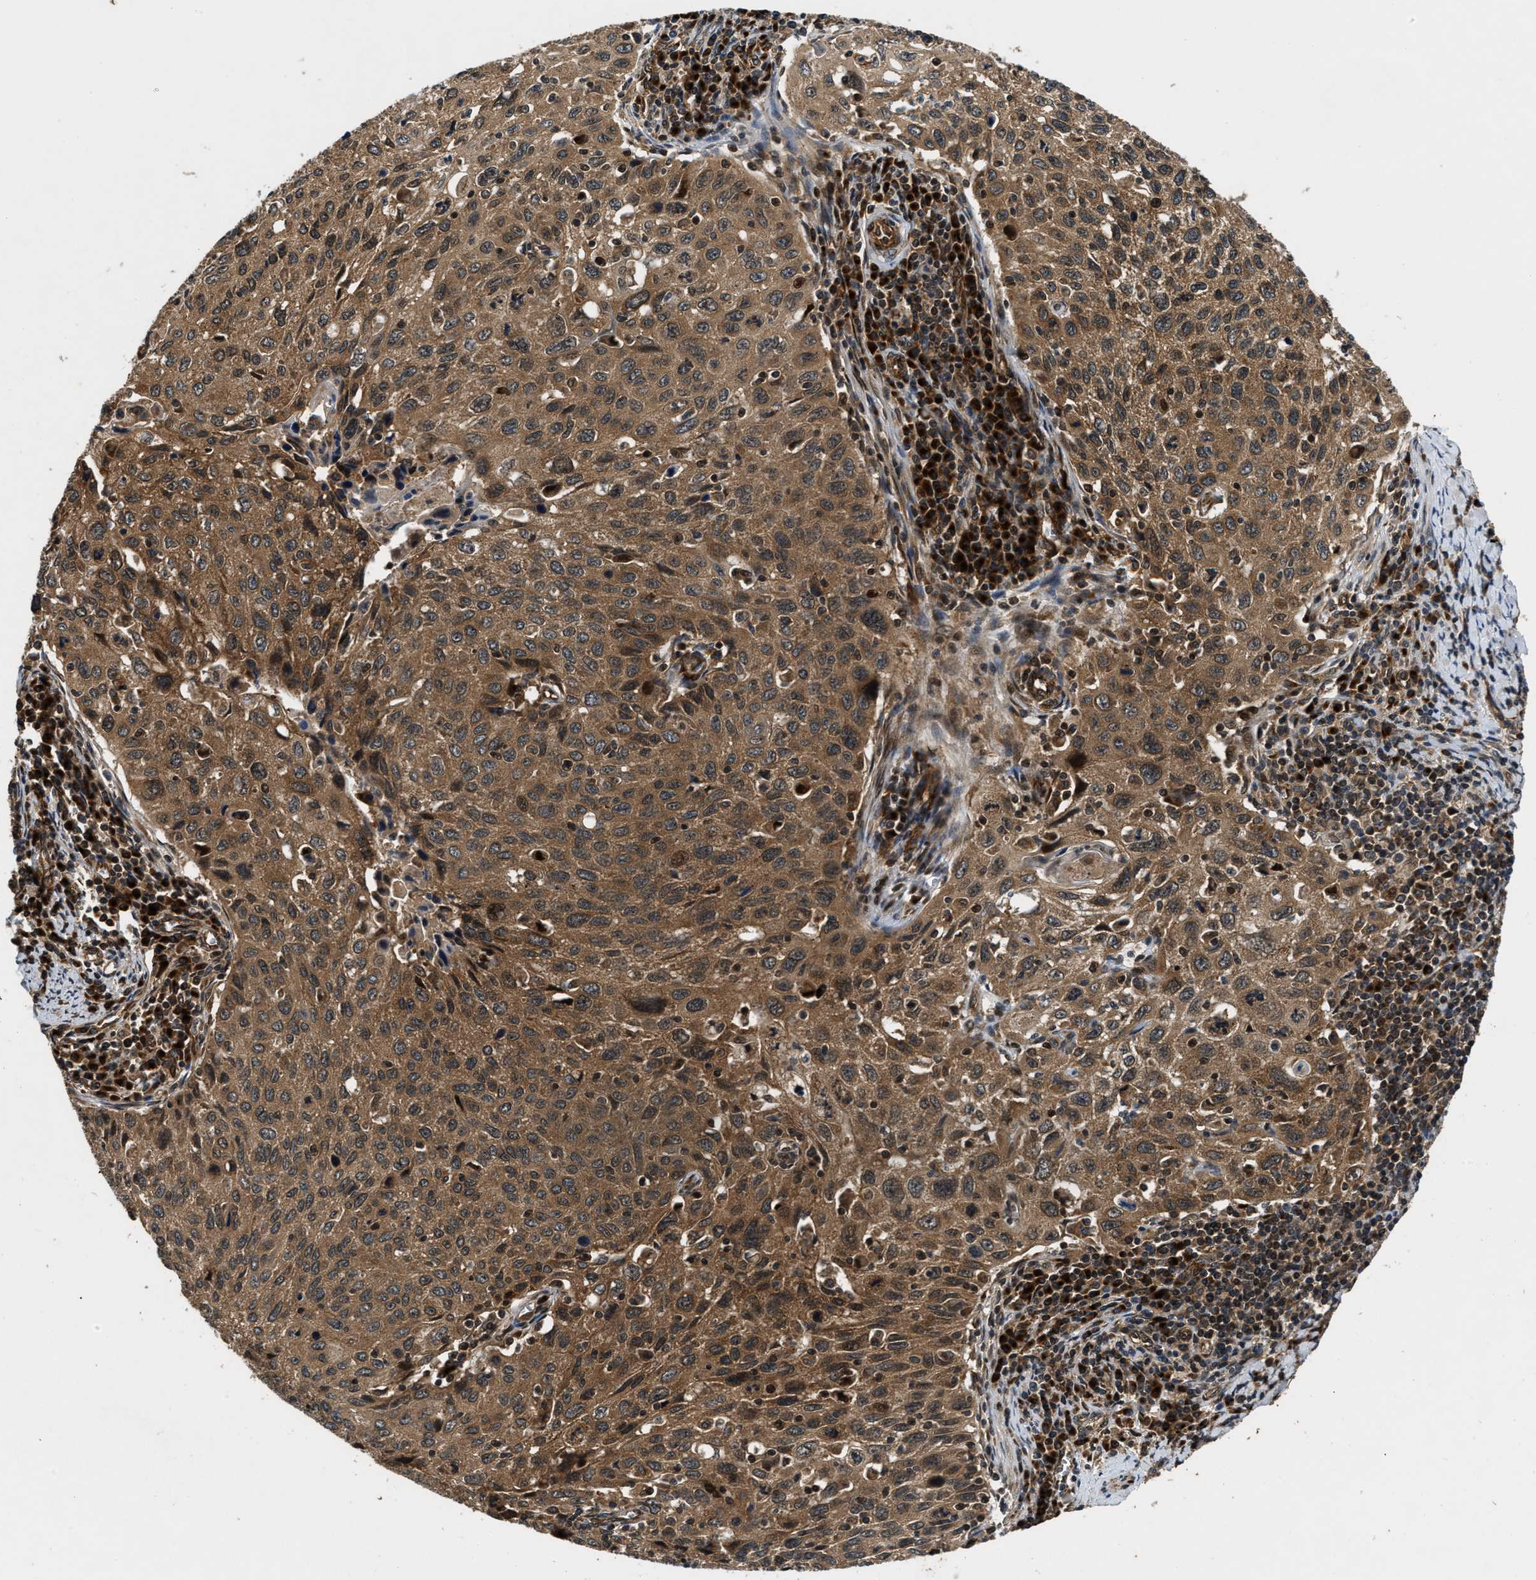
{"staining": {"intensity": "moderate", "quantity": ">75%", "location": "cytoplasmic/membranous"}, "tissue": "cervical cancer", "cell_type": "Tumor cells", "image_type": "cancer", "snomed": [{"axis": "morphology", "description": "Squamous cell carcinoma, NOS"}, {"axis": "topography", "description": "Cervix"}], "caption": "DAB (3,3'-diaminobenzidine) immunohistochemical staining of human cervical cancer reveals moderate cytoplasmic/membranous protein expression in about >75% of tumor cells.", "gene": "PNPLA8", "patient": {"sex": "female", "age": 53}}